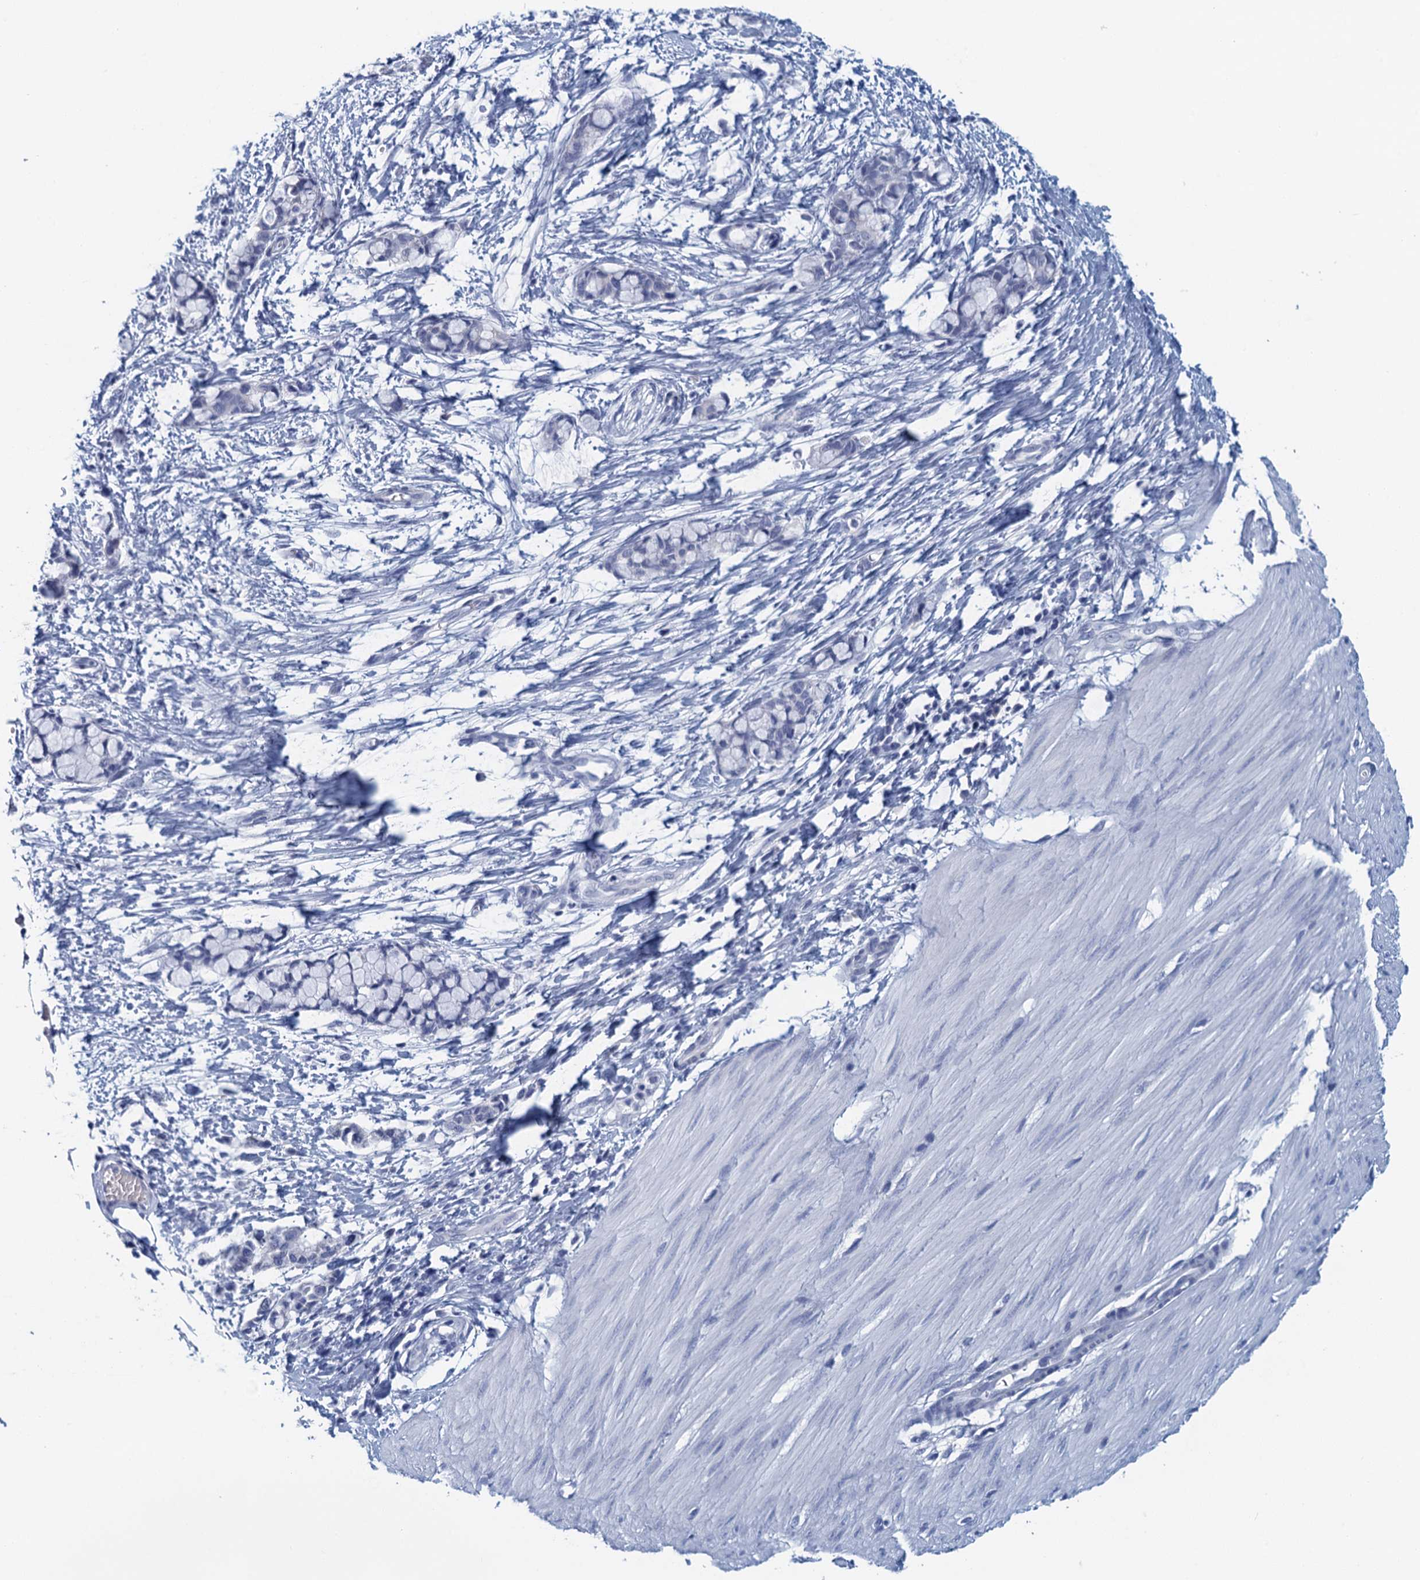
{"staining": {"intensity": "negative", "quantity": "none", "location": "none"}, "tissue": "smooth muscle", "cell_type": "Smooth muscle cells", "image_type": "normal", "snomed": [{"axis": "morphology", "description": "Normal tissue, NOS"}, {"axis": "morphology", "description": "Adenocarcinoma, NOS"}, {"axis": "topography", "description": "Colon"}, {"axis": "topography", "description": "Peripheral nerve tissue"}], "caption": "Immunohistochemistry photomicrograph of benign smooth muscle stained for a protein (brown), which displays no positivity in smooth muscle cells.", "gene": "CYP51A1", "patient": {"sex": "male", "age": 14}}